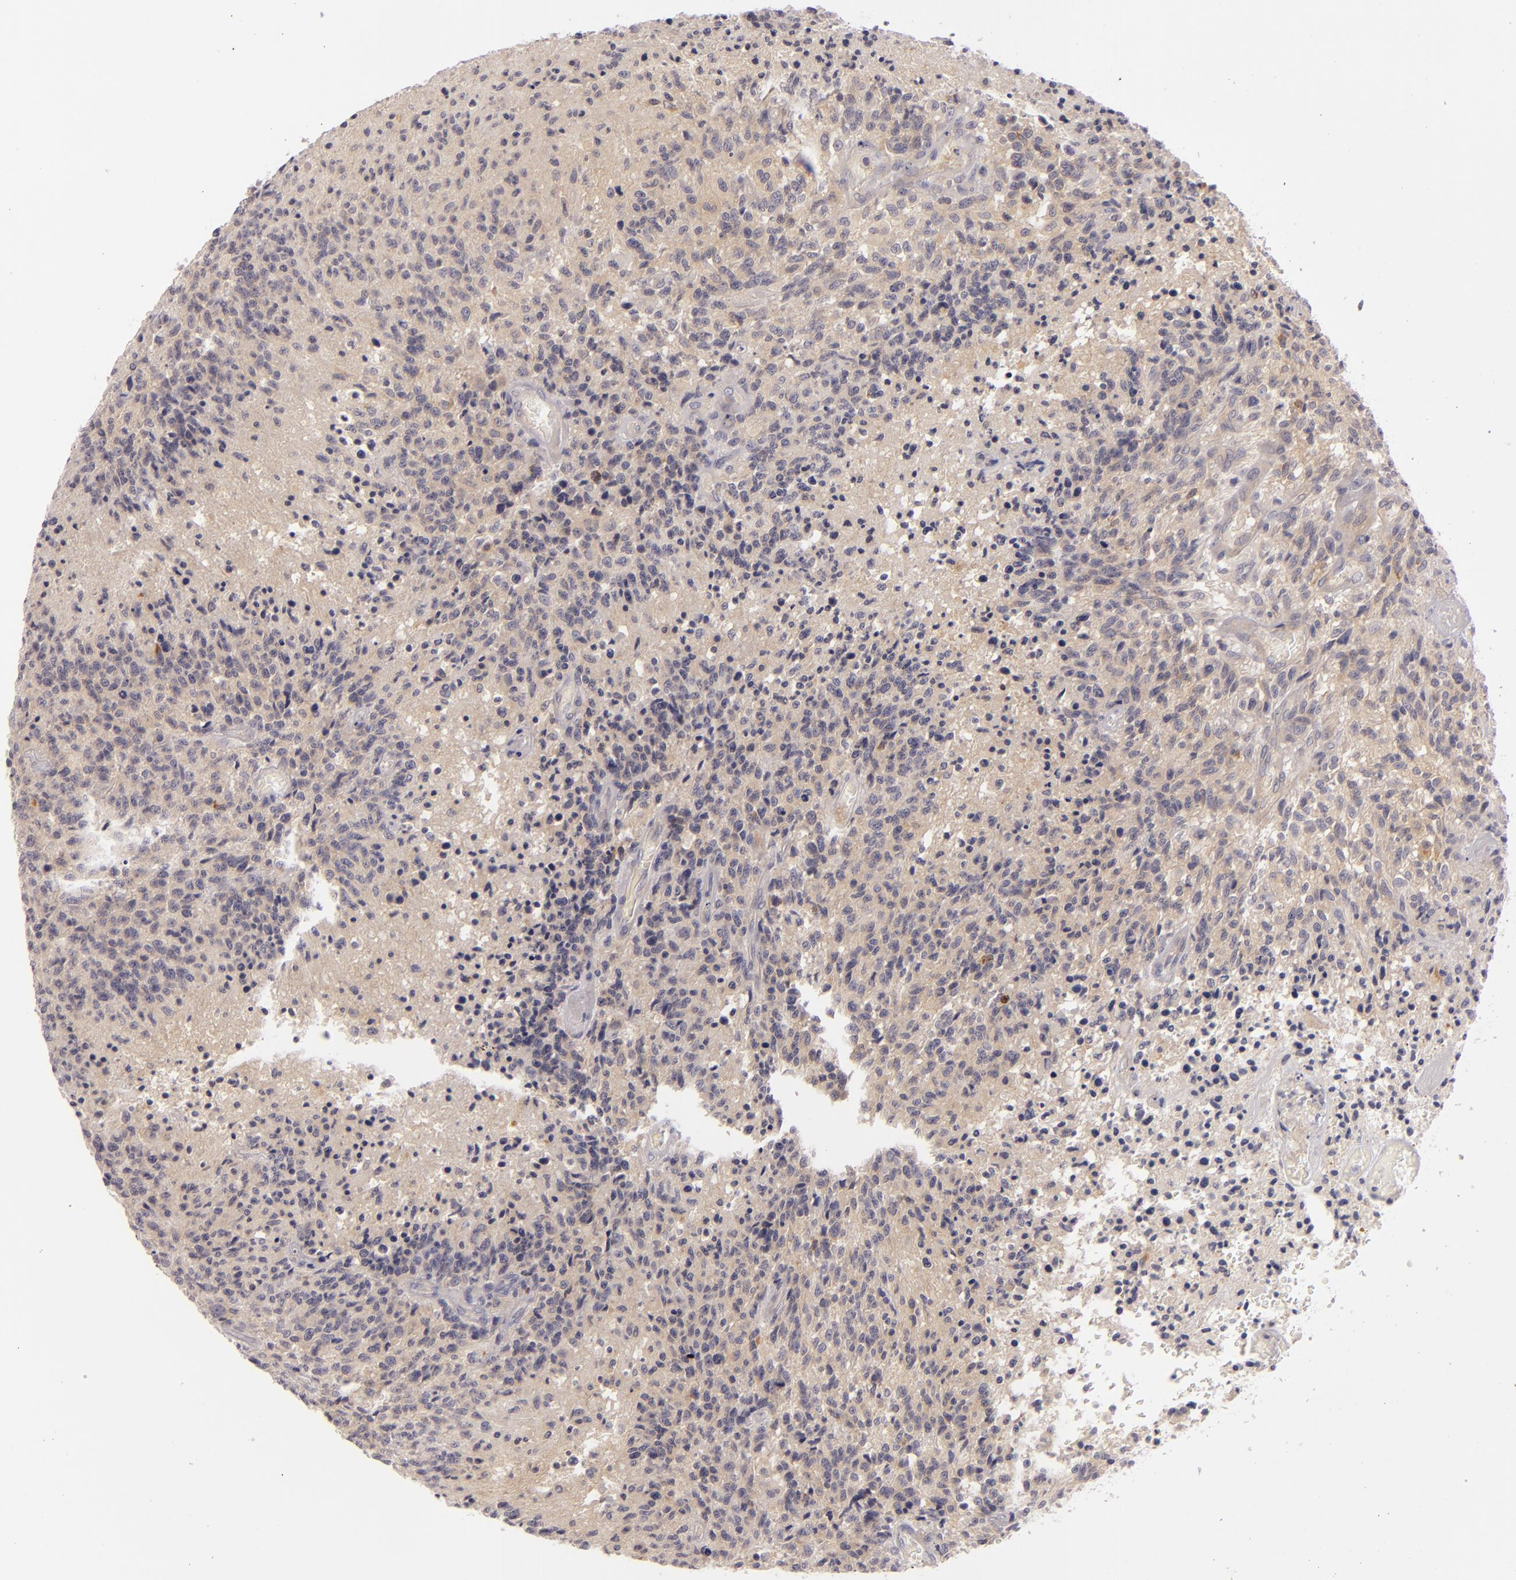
{"staining": {"intensity": "negative", "quantity": "none", "location": "none"}, "tissue": "glioma", "cell_type": "Tumor cells", "image_type": "cancer", "snomed": [{"axis": "morphology", "description": "Glioma, malignant, High grade"}, {"axis": "topography", "description": "Brain"}], "caption": "Immunohistochemistry (IHC) micrograph of neoplastic tissue: human malignant glioma (high-grade) stained with DAB (3,3'-diaminobenzidine) reveals no significant protein positivity in tumor cells.", "gene": "CD83", "patient": {"sex": "male", "age": 36}}